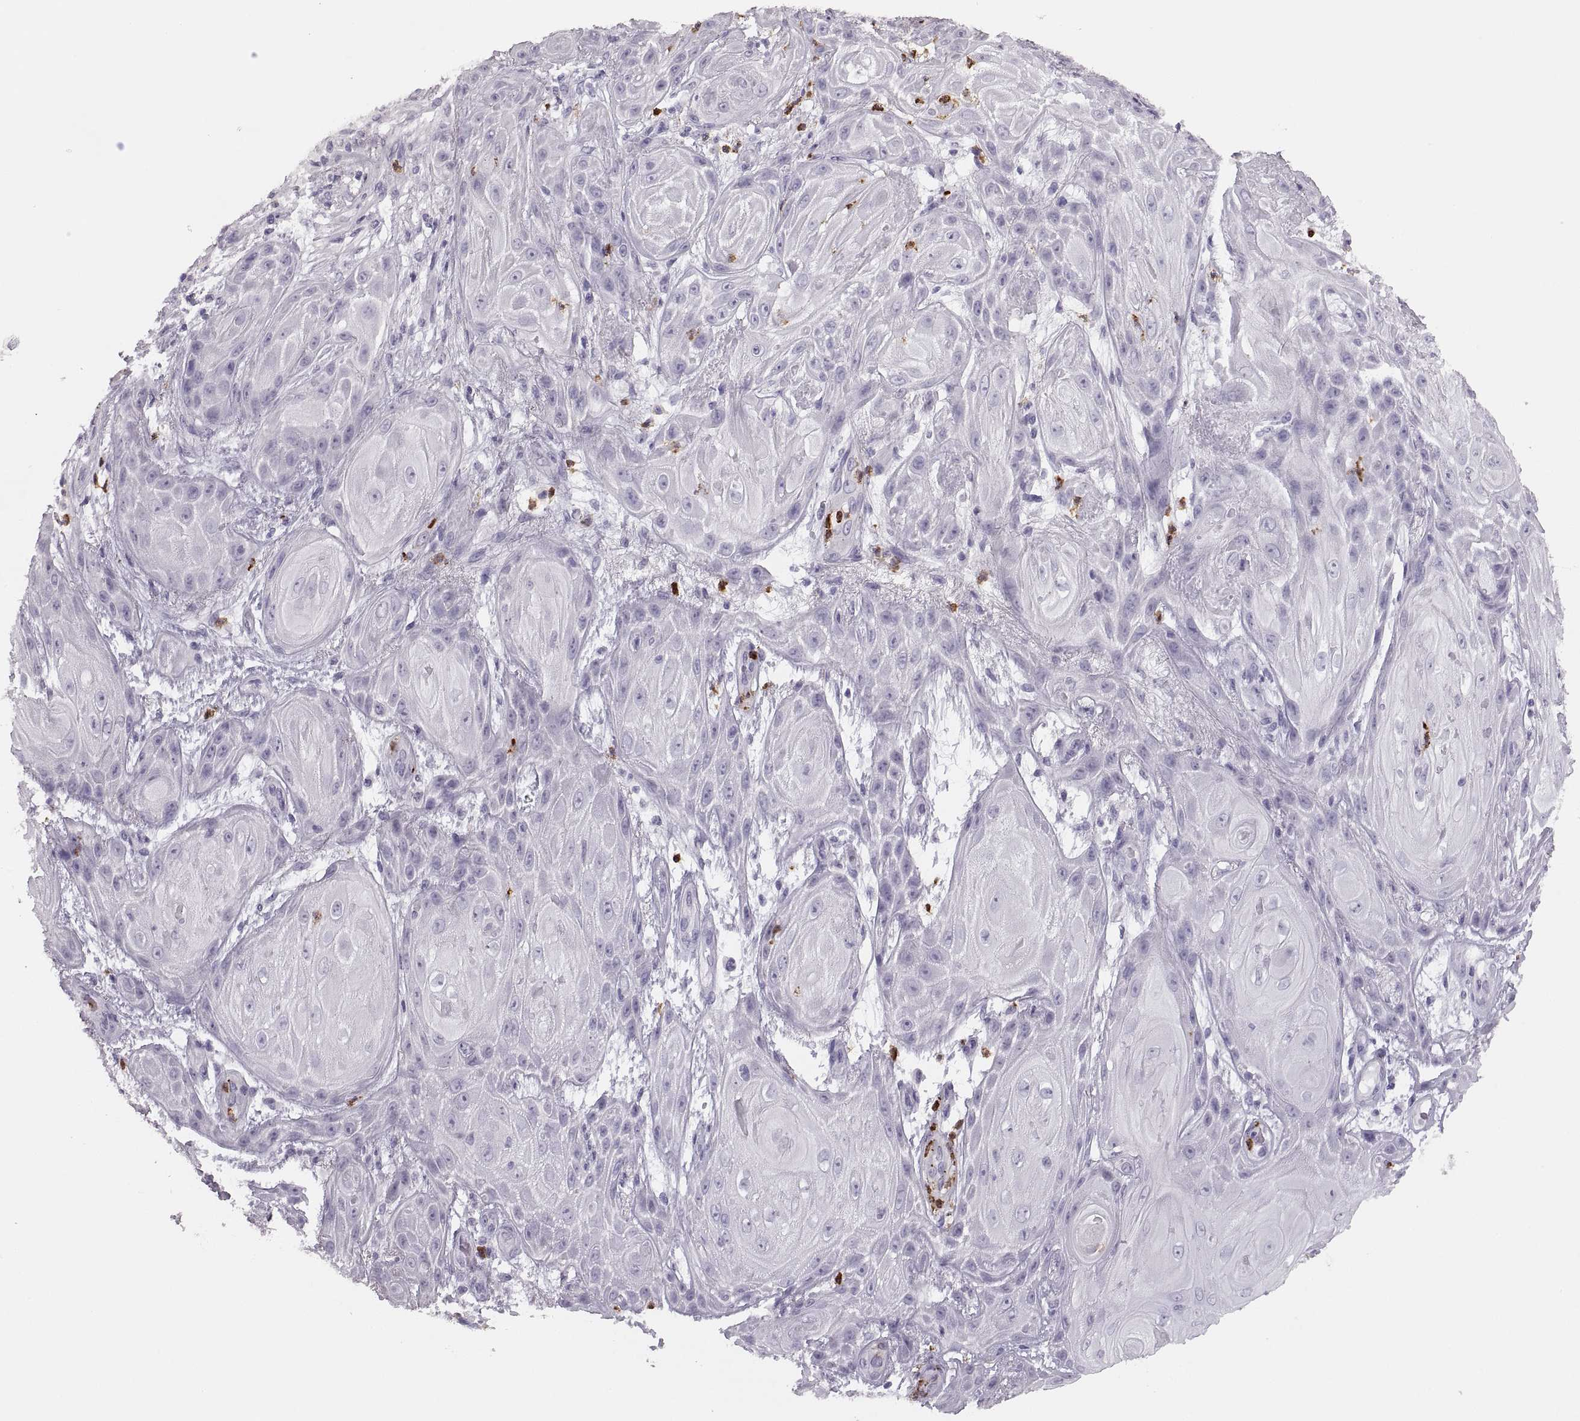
{"staining": {"intensity": "negative", "quantity": "none", "location": "none"}, "tissue": "skin cancer", "cell_type": "Tumor cells", "image_type": "cancer", "snomed": [{"axis": "morphology", "description": "Squamous cell carcinoma, NOS"}, {"axis": "topography", "description": "Skin"}], "caption": "There is no significant positivity in tumor cells of skin cancer.", "gene": "MILR1", "patient": {"sex": "male", "age": 62}}